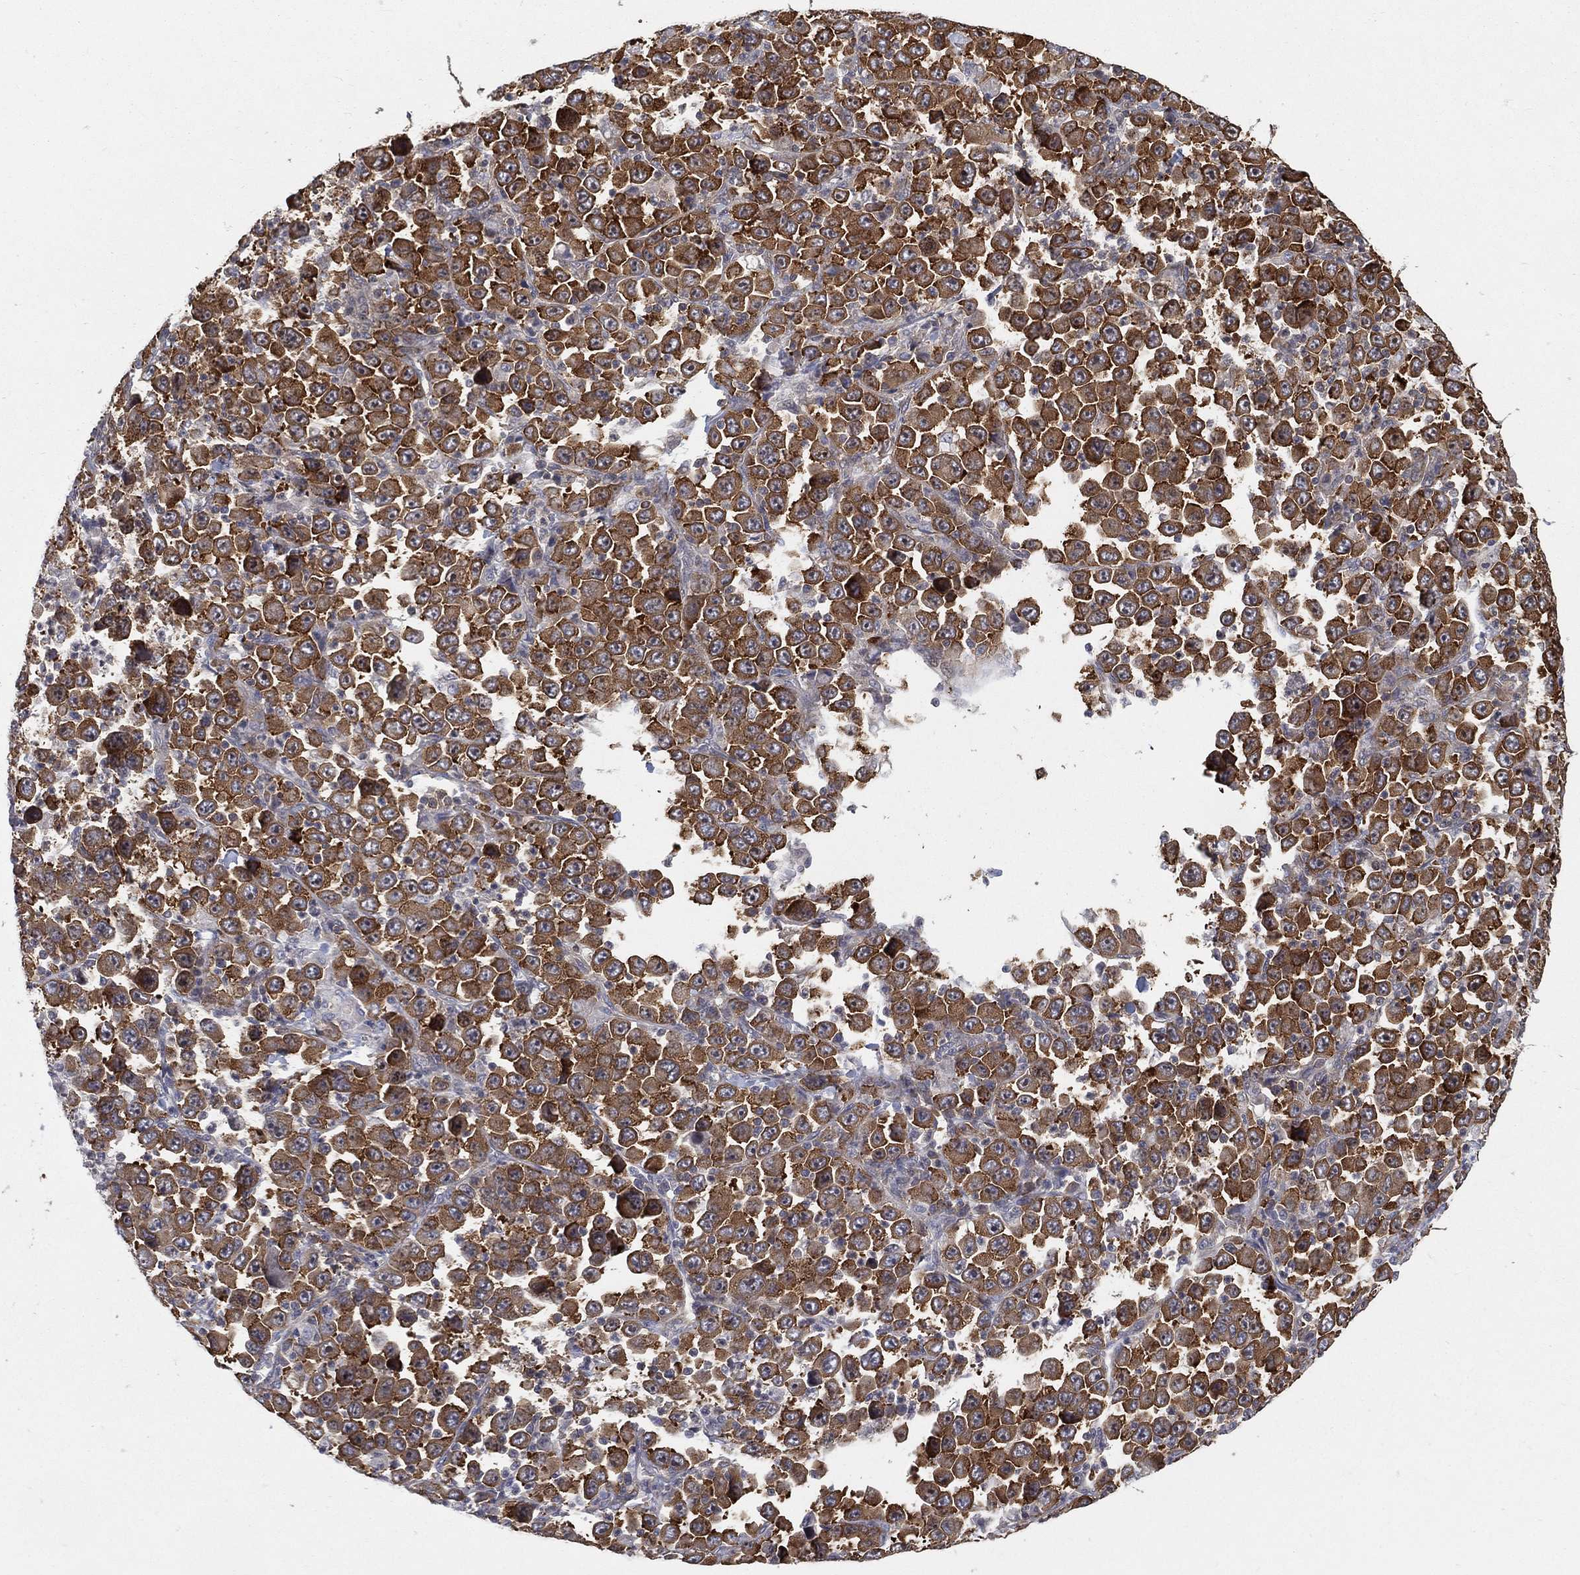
{"staining": {"intensity": "strong", "quantity": ">75%", "location": "cytoplasmic/membranous"}, "tissue": "stomach cancer", "cell_type": "Tumor cells", "image_type": "cancer", "snomed": [{"axis": "morphology", "description": "Normal tissue, NOS"}, {"axis": "morphology", "description": "Adenocarcinoma, NOS"}, {"axis": "topography", "description": "Stomach, upper"}, {"axis": "topography", "description": "Stomach"}], "caption": "The image displays staining of stomach adenocarcinoma, revealing strong cytoplasmic/membranous protein staining (brown color) within tumor cells. (DAB (3,3'-diaminobenzidine) = brown stain, brightfield microscopy at high magnification).", "gene": "TMTC4", "patient": {"sex": "male", "age": 59}}